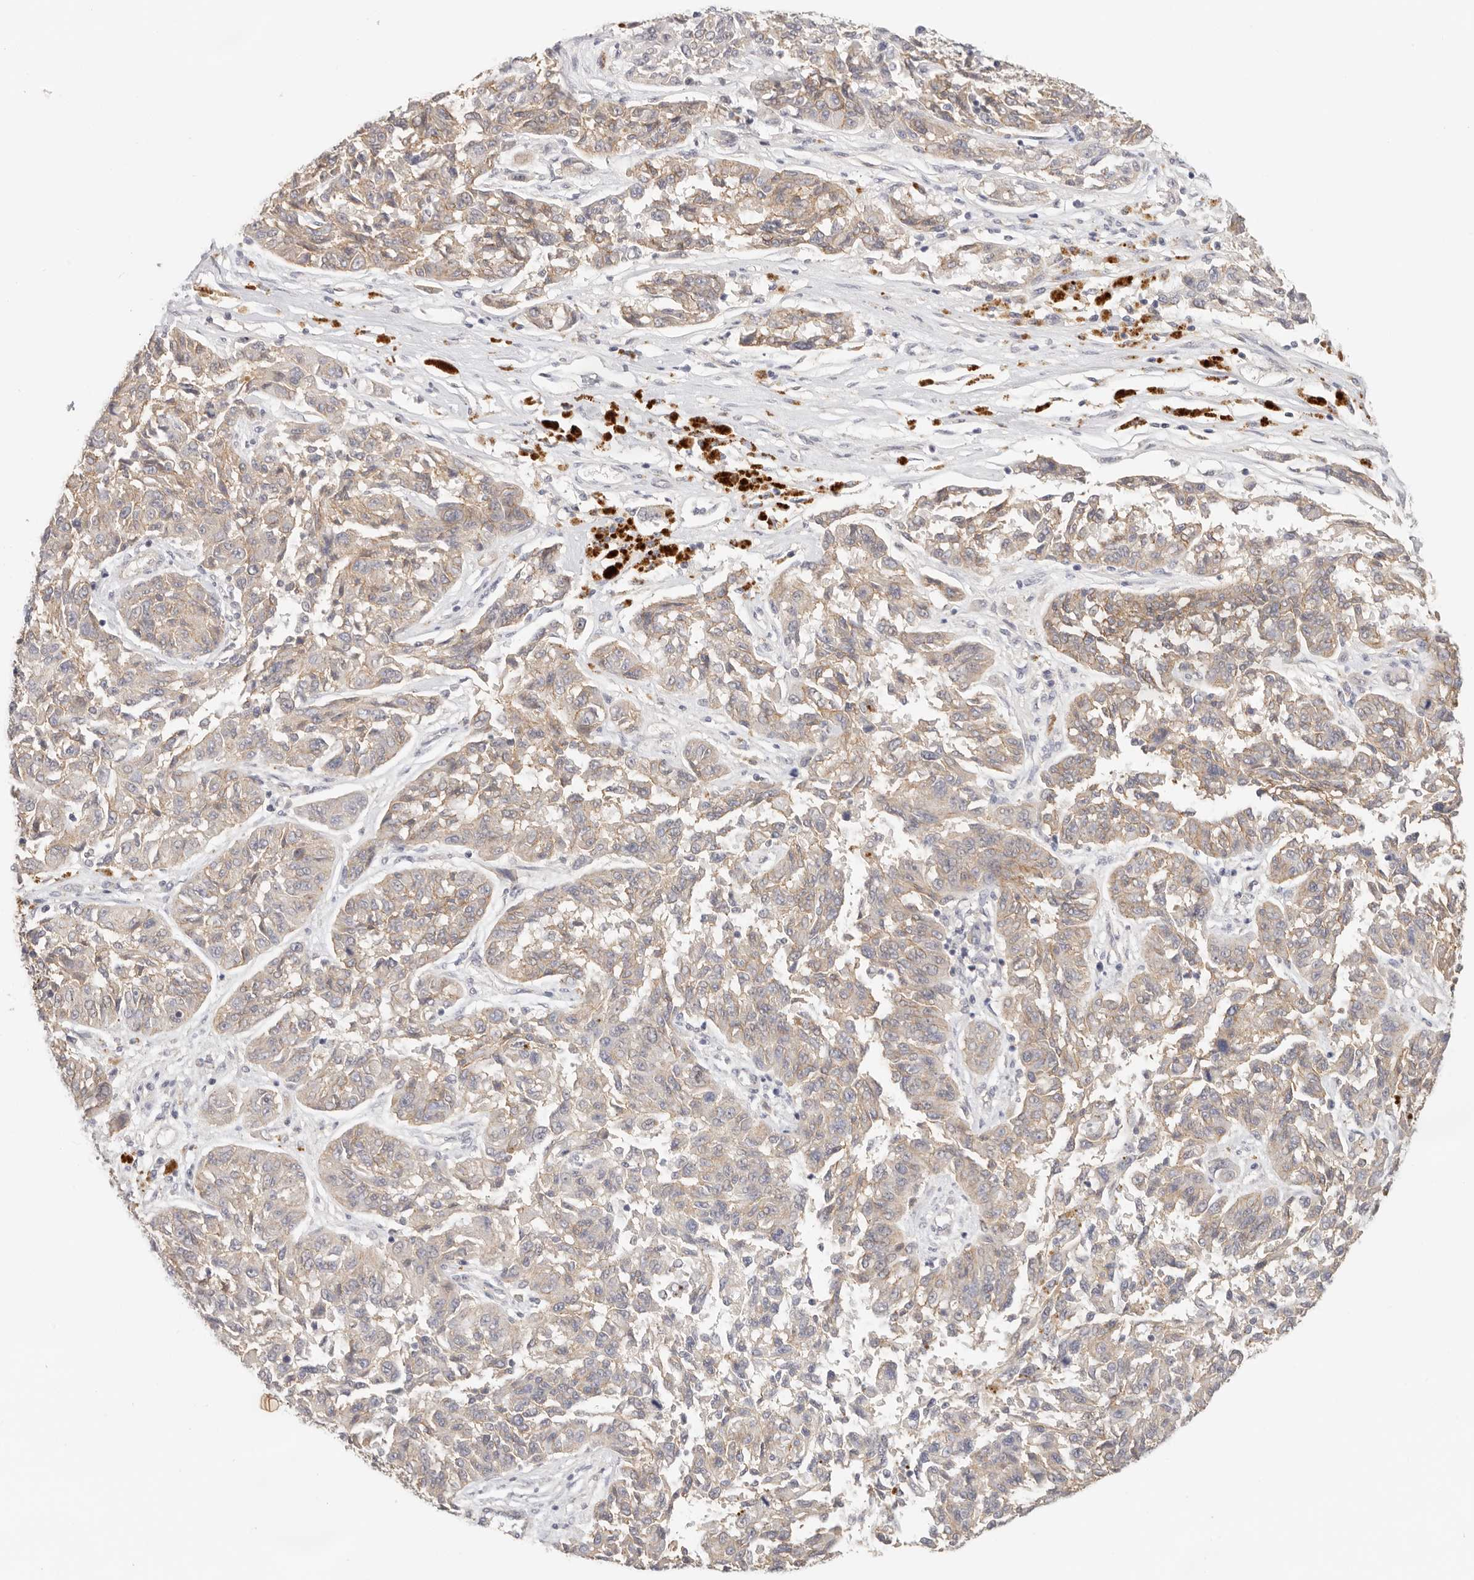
{"staining": {"intensity": "weak", "quantity": "25%-75%", "location": "cytoplasmic/membranous"}, "tissue": "melanoma", "cell_type": "Tumor cells", "image_type": "cancer", "snomed": [{"axis": "morphology", "description": "Malignant melanoma, NOS"}, {"axis": "topography", "description": "Skin"}], "caption": "Malignant melanoma stained for a protein exhibits weak cytoplasmic/membranous positivity in tumor cells.", "gene": "ANXA9", "patient": {"sex": "male", "age": 53}}